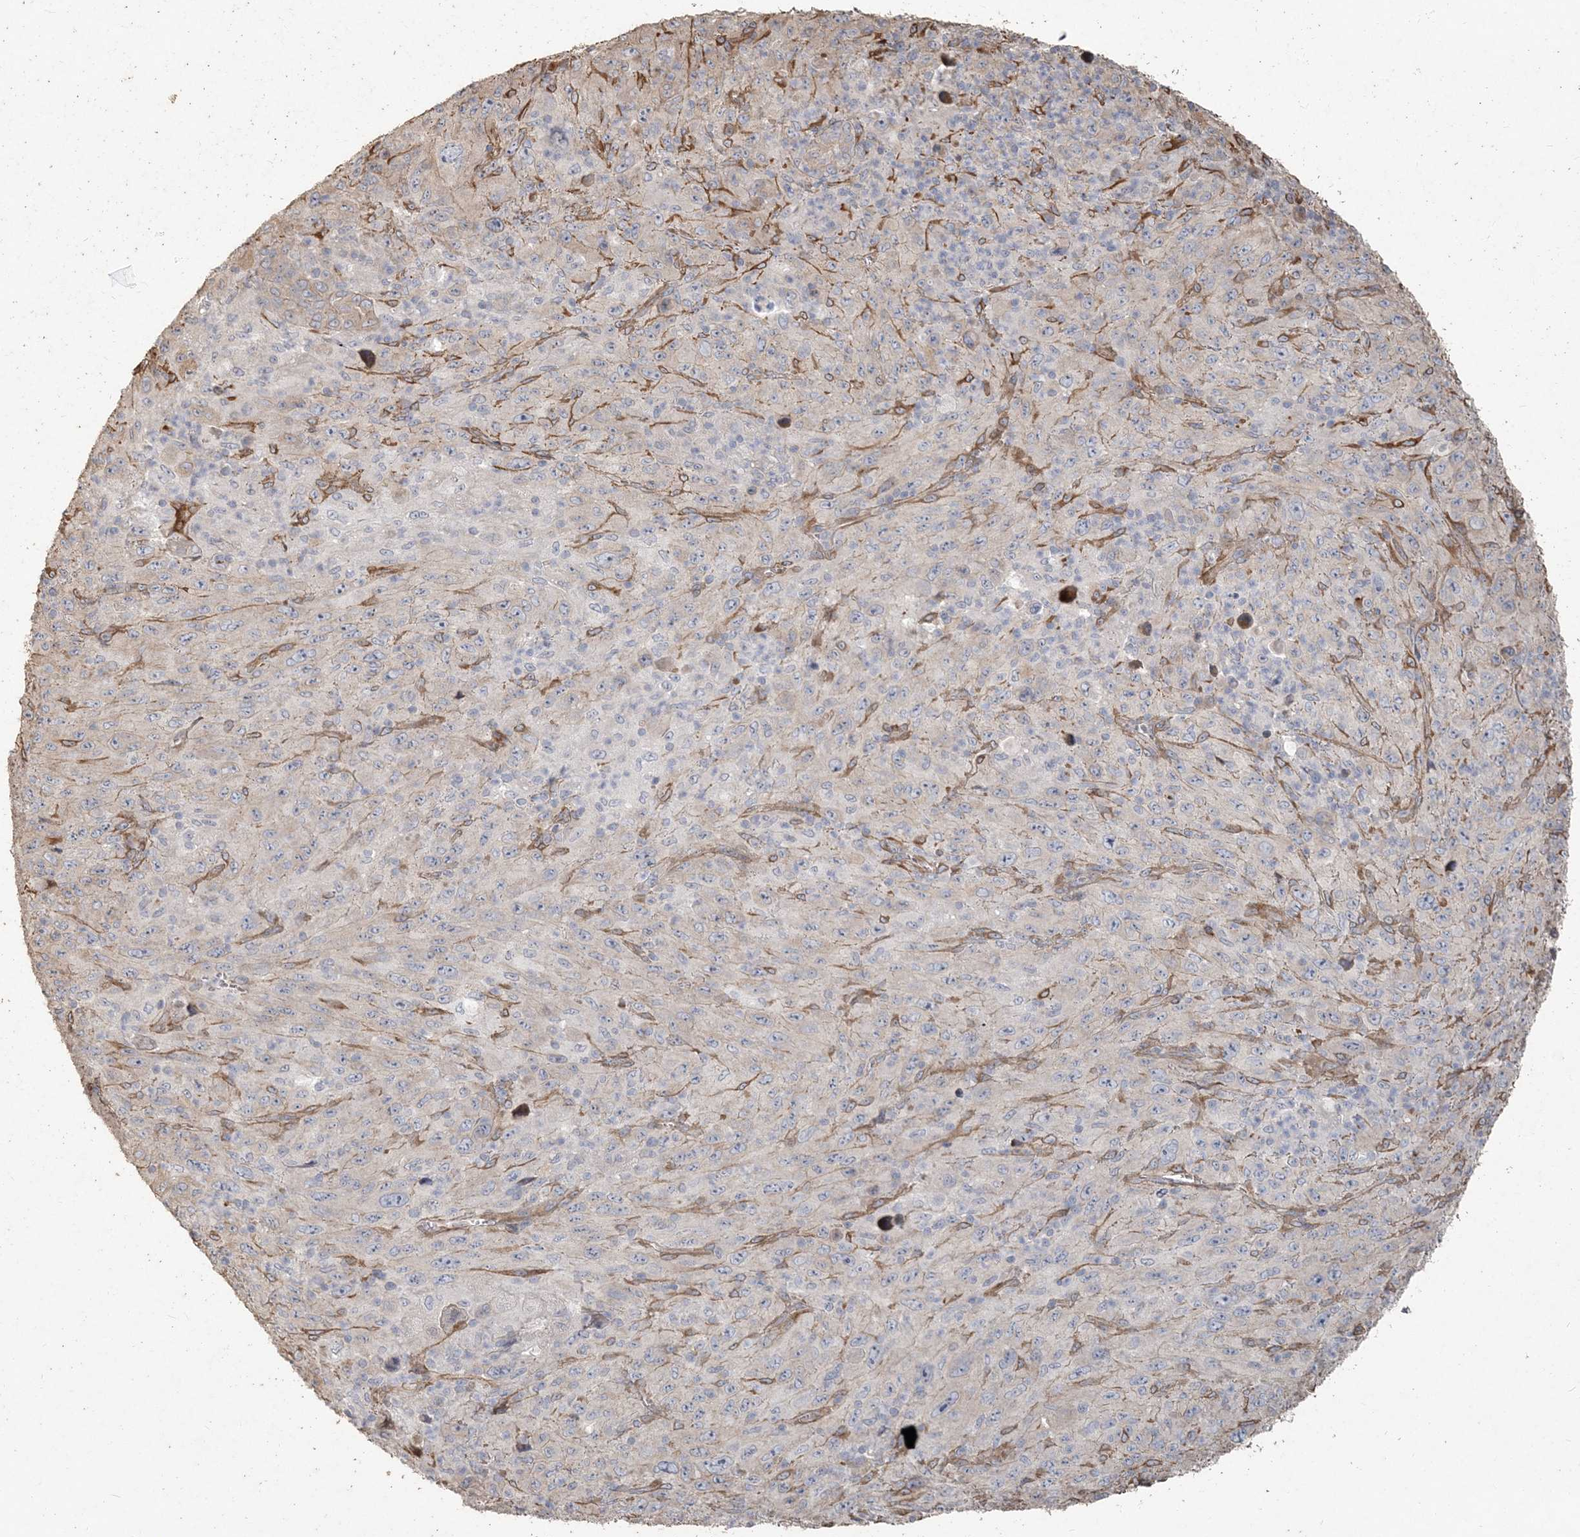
{"staining": {"intensity": "negative", "quantity": "none", "location": "none"}, "tissue": "melanoma", "cell_type": "Tumor cells", "image_type": "cancer", "snomed": [{"axis": "morphology", "description": "Malignant melanoma, Metastatic site"}, {"axis": "topography", "description": "Skin"}], "caption": "Human melanoma stained for a protein using IHC shows no positivity in tumor cells.", "gene": "RNF145", "patient": {"sex": "female", "age": 56}}